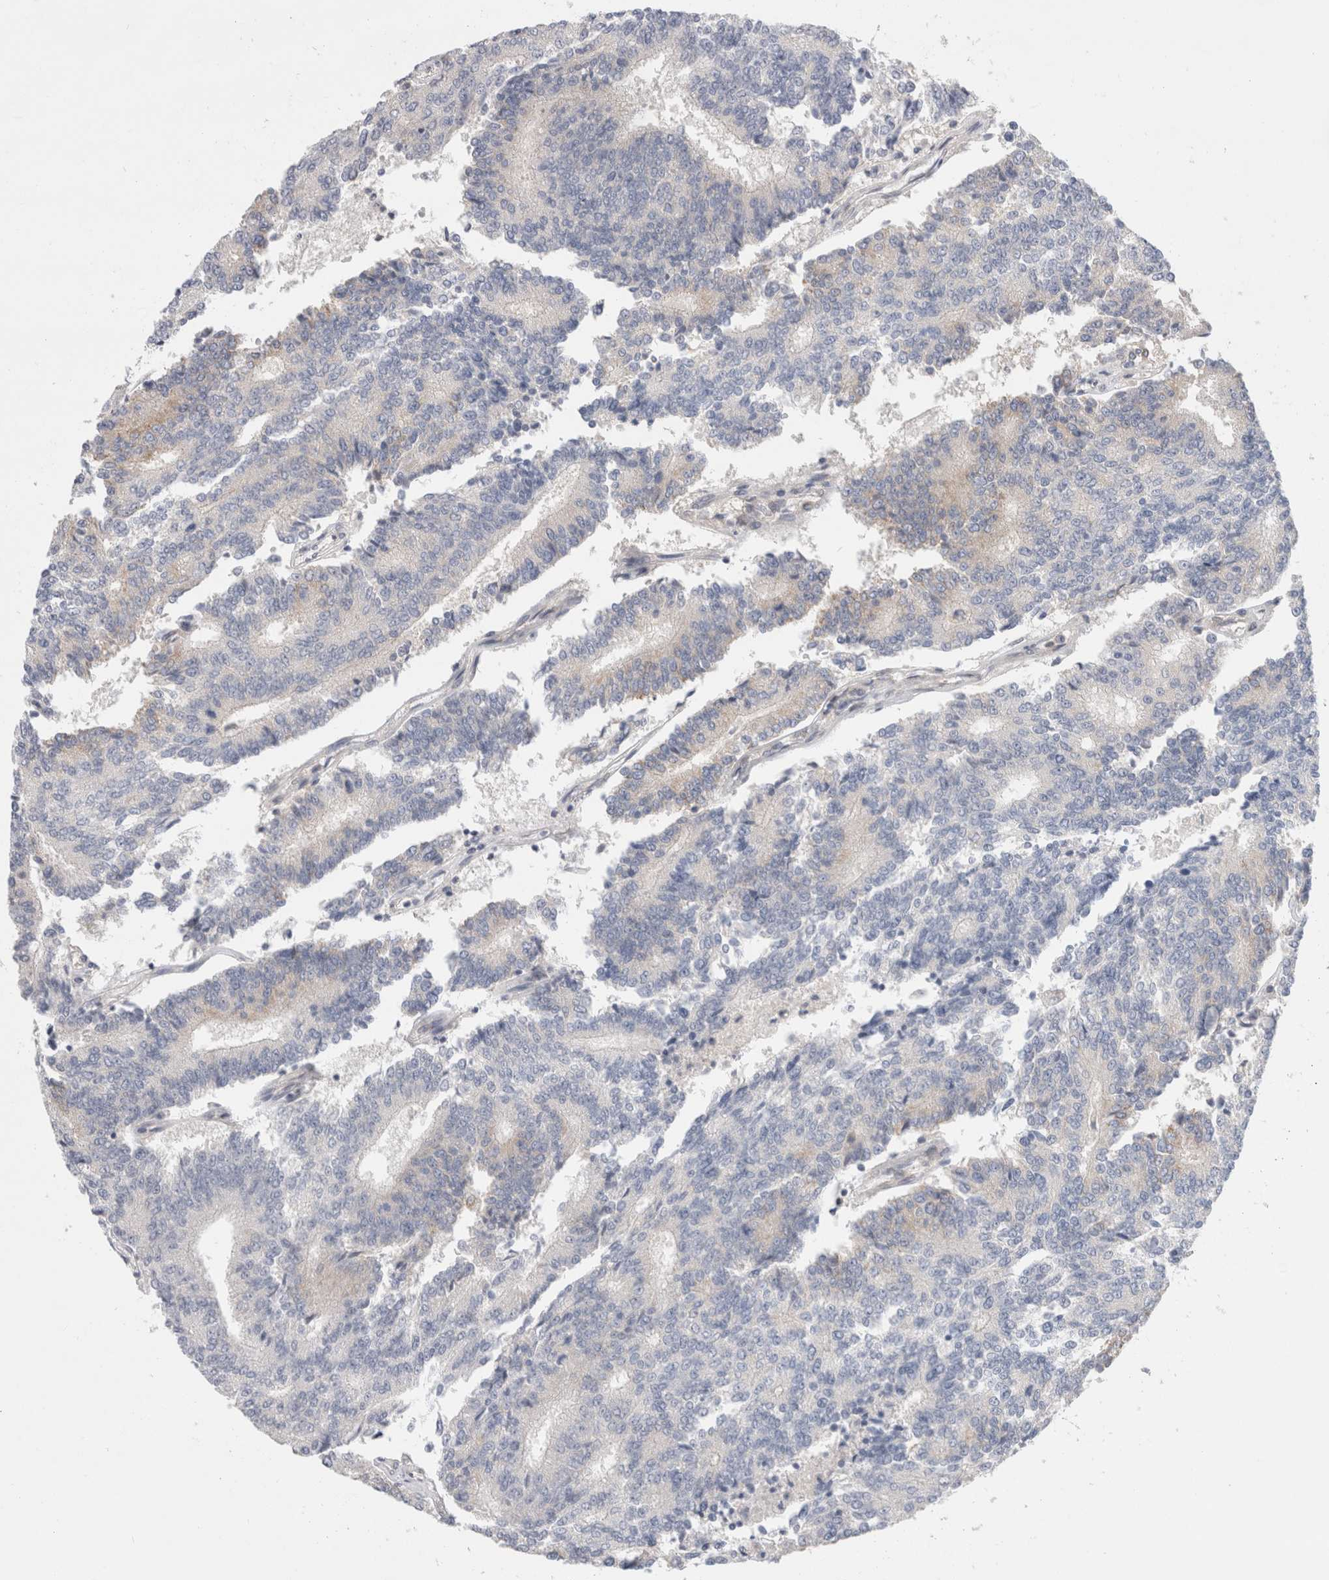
{"staining": {"intensity": "negative", "quantity": "none", "location": "none"}, "tissue": "prostate cancer", "cell_type": "Tumor cells", "image_type": "cancer", "snomed": [{"axis": "morphology", "description": "Normal tissue, NOS"}, {"axis": "morphology", "description": "Adenocarcinoma, High grade"}, {"axis": "topography", "description": "Prostate"}, {"axis": "topography", "description": "Seminal veicle"}], "caption": "This micrograph is of prostate high-grade adenocarcinoma stained with IHC to label a protein in brown with the nuclei are counter-stained blue. There is no positivity in tumor cells.", "gene": "BICD2", "patient": {"sex": "male", "age": 55}}